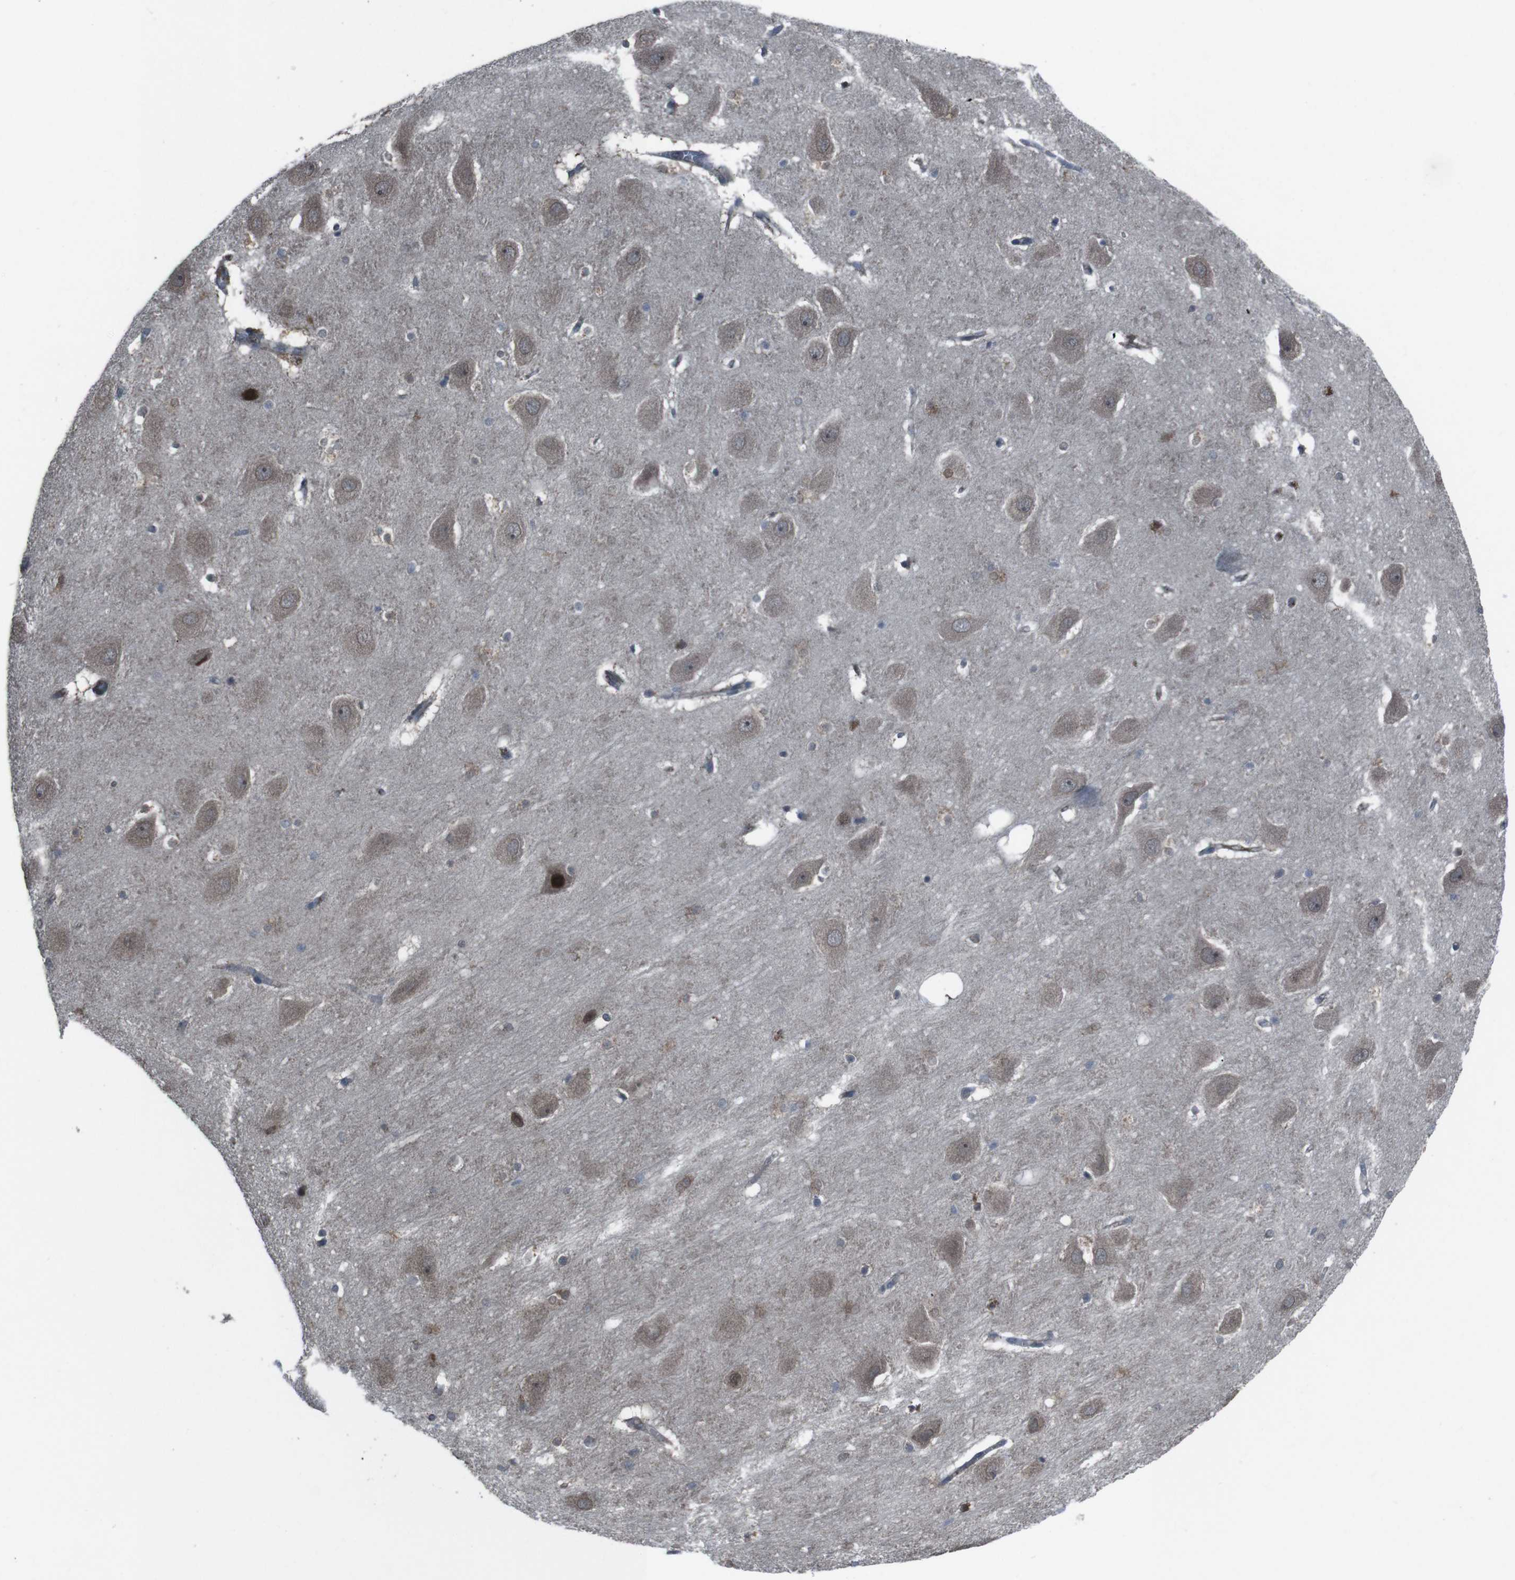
{"staining": {"intensity": "weak", "quantity": "<25%", "location": "nuclear"}, "tissue": "hippocampus", "cell_type": "Glial cells", "image_type": "normal", "snomed": [{"axis": "morphology", "description": "Normal tissue, NOS"}, {"axis": "topography", "description": "Hippocampus"}], "caption": "Immunohistochemistry (IHC) image of normal hippocampus: hippocampus stained with DAB (3,3'-diaminobenzidine) shows no significant protein expression in glial cells. The staining was performed using DAB to visualize the protein expression in brown, while the nuclei were stained in blue with hematoxylin (Magnification: 20x).", "gene": "SS18L1", "patient": {"sex": "male", "age": 45}}